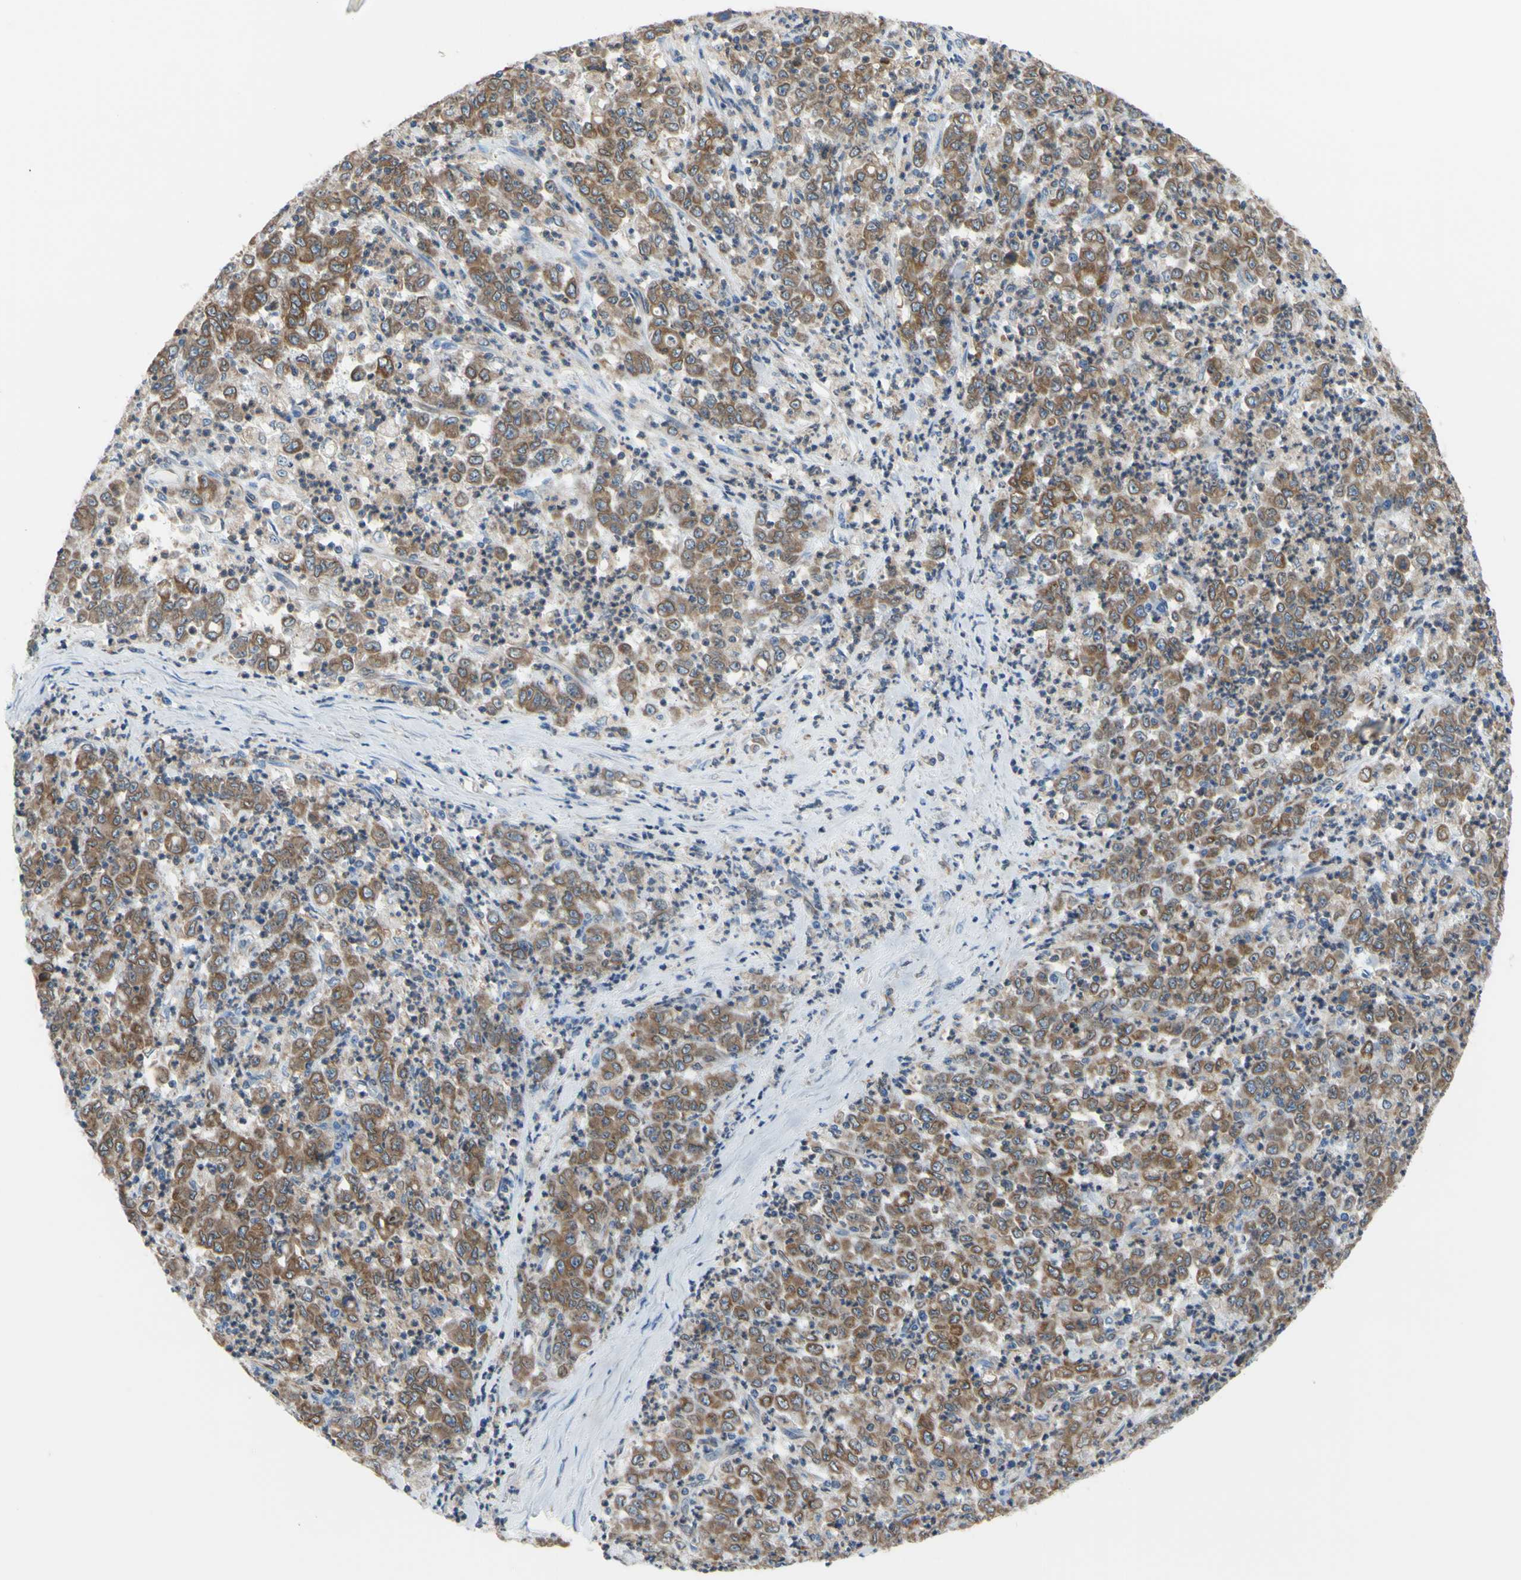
{"staining": {"intensity": "moderate", "quantity": ">75%", "location": "cytoplasmic/membranous"}, "tissue": "stomach cancer", "cell_type": "Tumor cells", "image_type": "cancer", "snomed": [{"axis": "morphology", "description": "Adenocarcinoma, NOS"}, {"axis": "topography", "description": "Stomach, lower"}], "caption": "Brown immunohistochemical staining in stomach adenocarcinoma exhibits moderate cytoplasmic/membranous staining in about >75% of tumor cells. (DAB IHC, brown staining for protein, blue staining for nuclei).", "gene": "MGST2", "patient": {"sex": "female", "age": 71}}